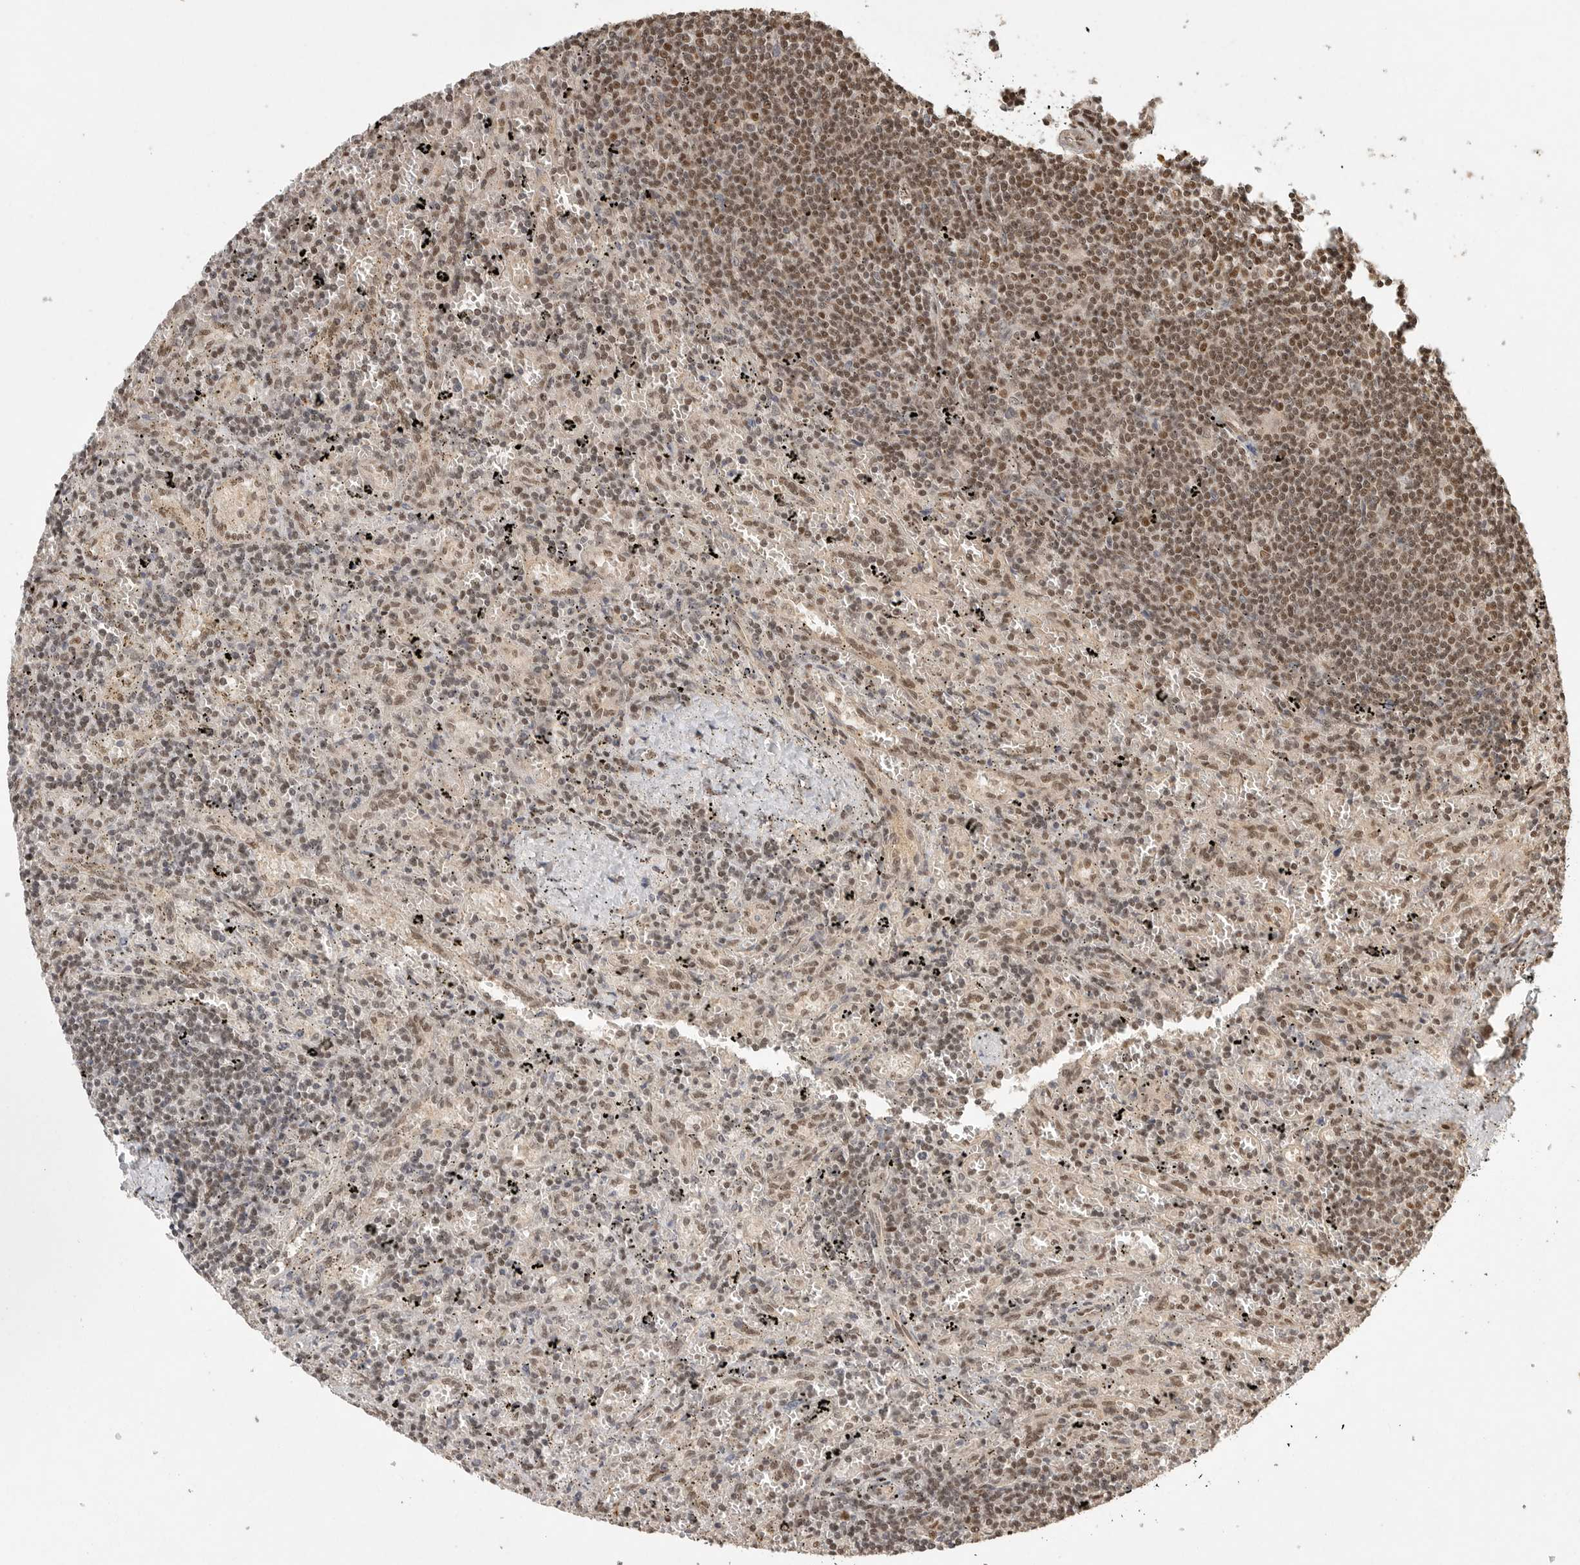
{"staining": {"intensity": "moderate", "quantity": ">75%", "location": "cytoplasmic/membranous,nuclear"}, "tissue": "lymphoma", "cell_type": "Tumor cells", "image_type": "cancer", "snomed": [{"axis": "morphology", "description": "Malignant lymphoma, non-Hodgkin's type, Low grade"}, {"axis": "topography", "description": "Spleen"}], "caption": "Lymphoma stained for a protein demonstrates moderate cytoplasmic/membranous and nuclear positivity in tumor cells.", "gene": "DFFA", "patient": {"sex": "male", "age": 76}}